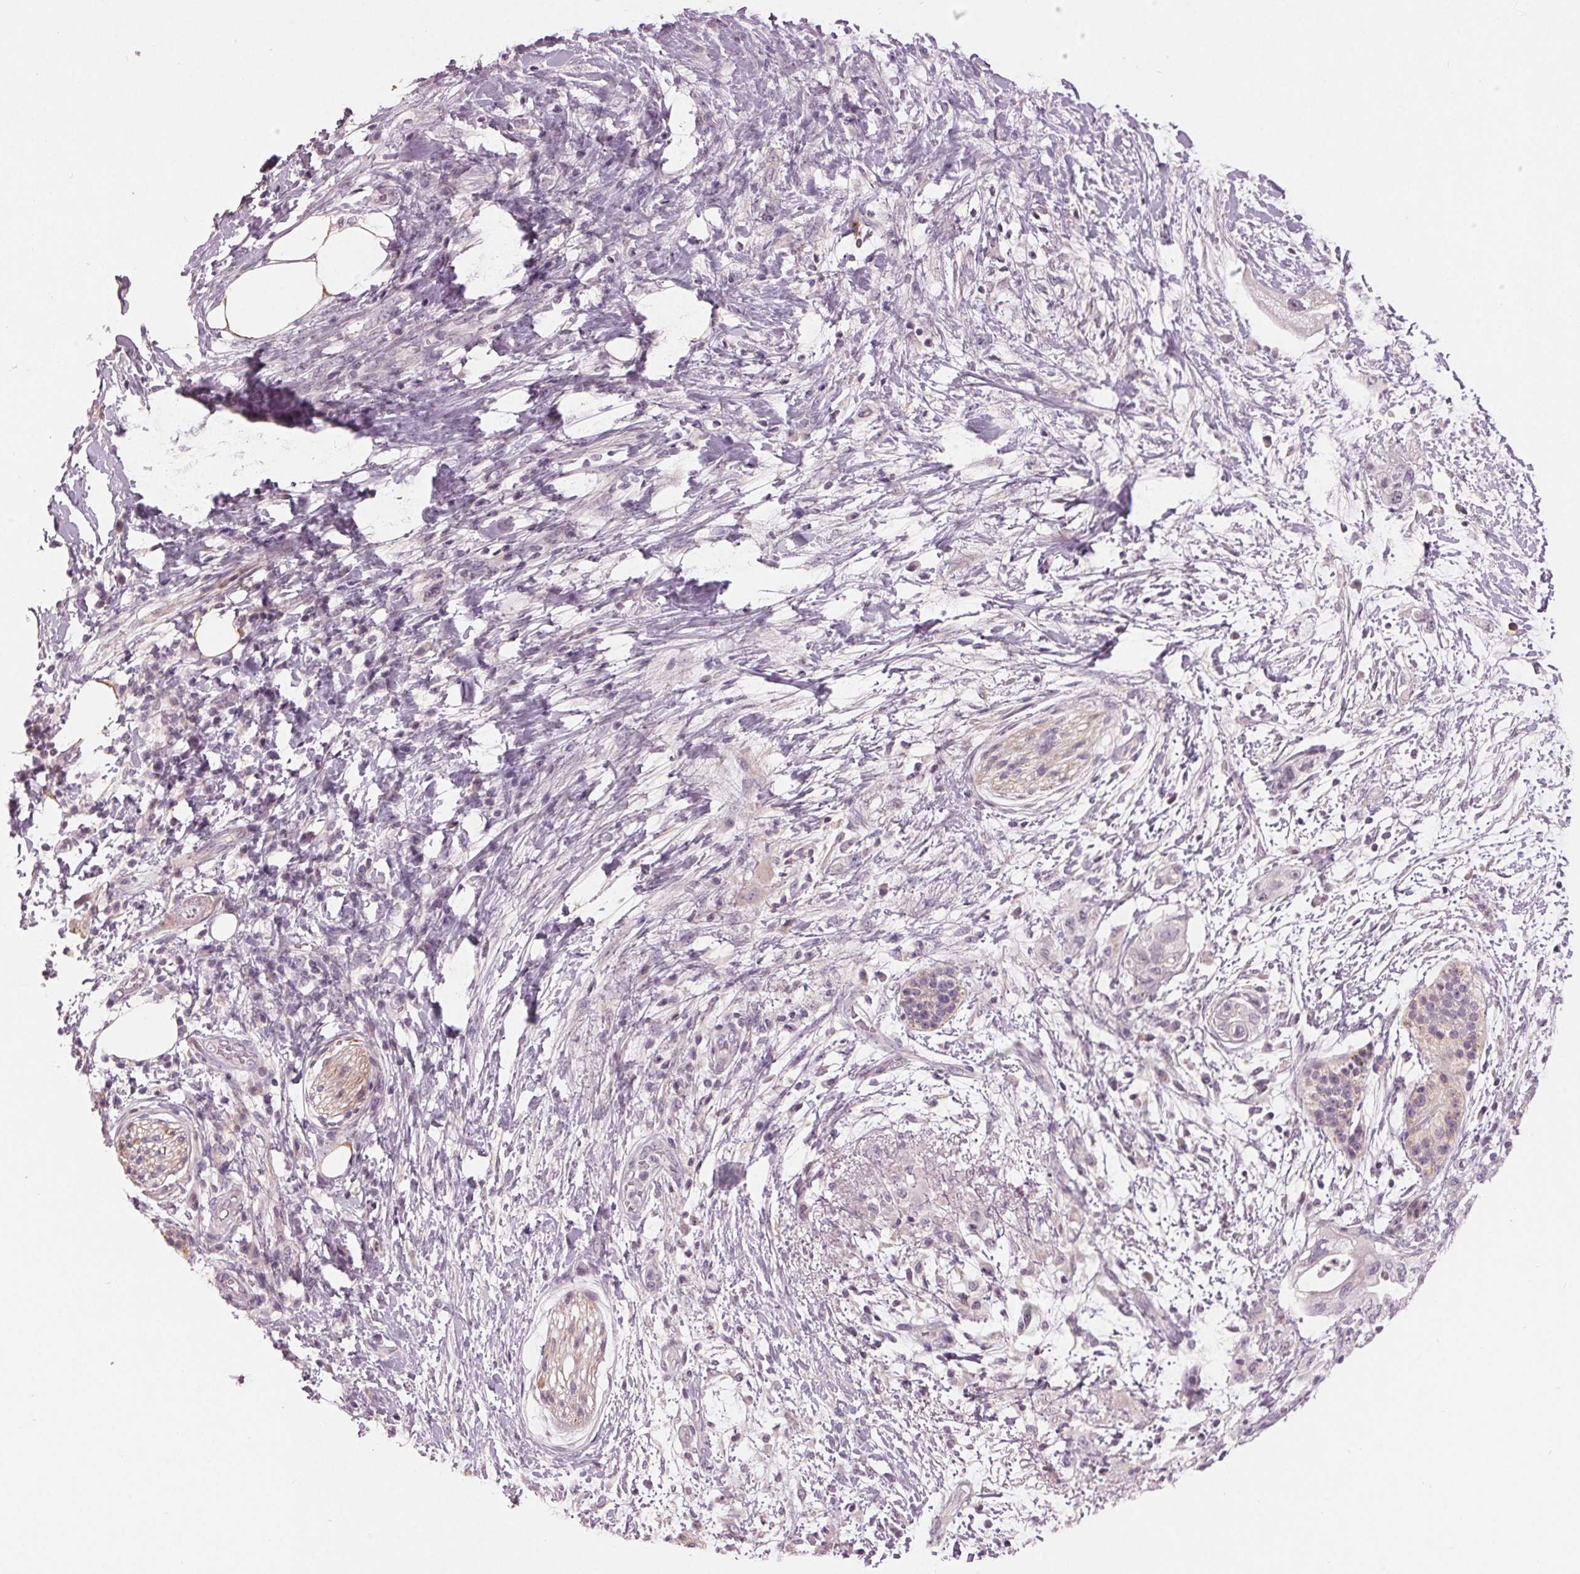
{"staining": {"intensity": "negative", "quantity": "none", "location": "none"}, "tissue": "pancreatic cancer", "cell_type": "Tumor cells", "image_type": "cancer", "snomed": [{"axis": "morphology", "description": "Adenocarcinoma, NOS"}, {"axis": "topography", "description": "Pancreas"}], "caption": "DAB immunohistochemical staining of pancreatic adenocarcinoma reveals no significant positivity in tumor cells. (Stains: DAB (3,3'-diaminobenzidine) IHC with hematoxylin counter stain, Microscopy: brightfield microscopy at high magnification).", "gene": "ZNF605", "patient": {"sex": "female", "age": 72}}